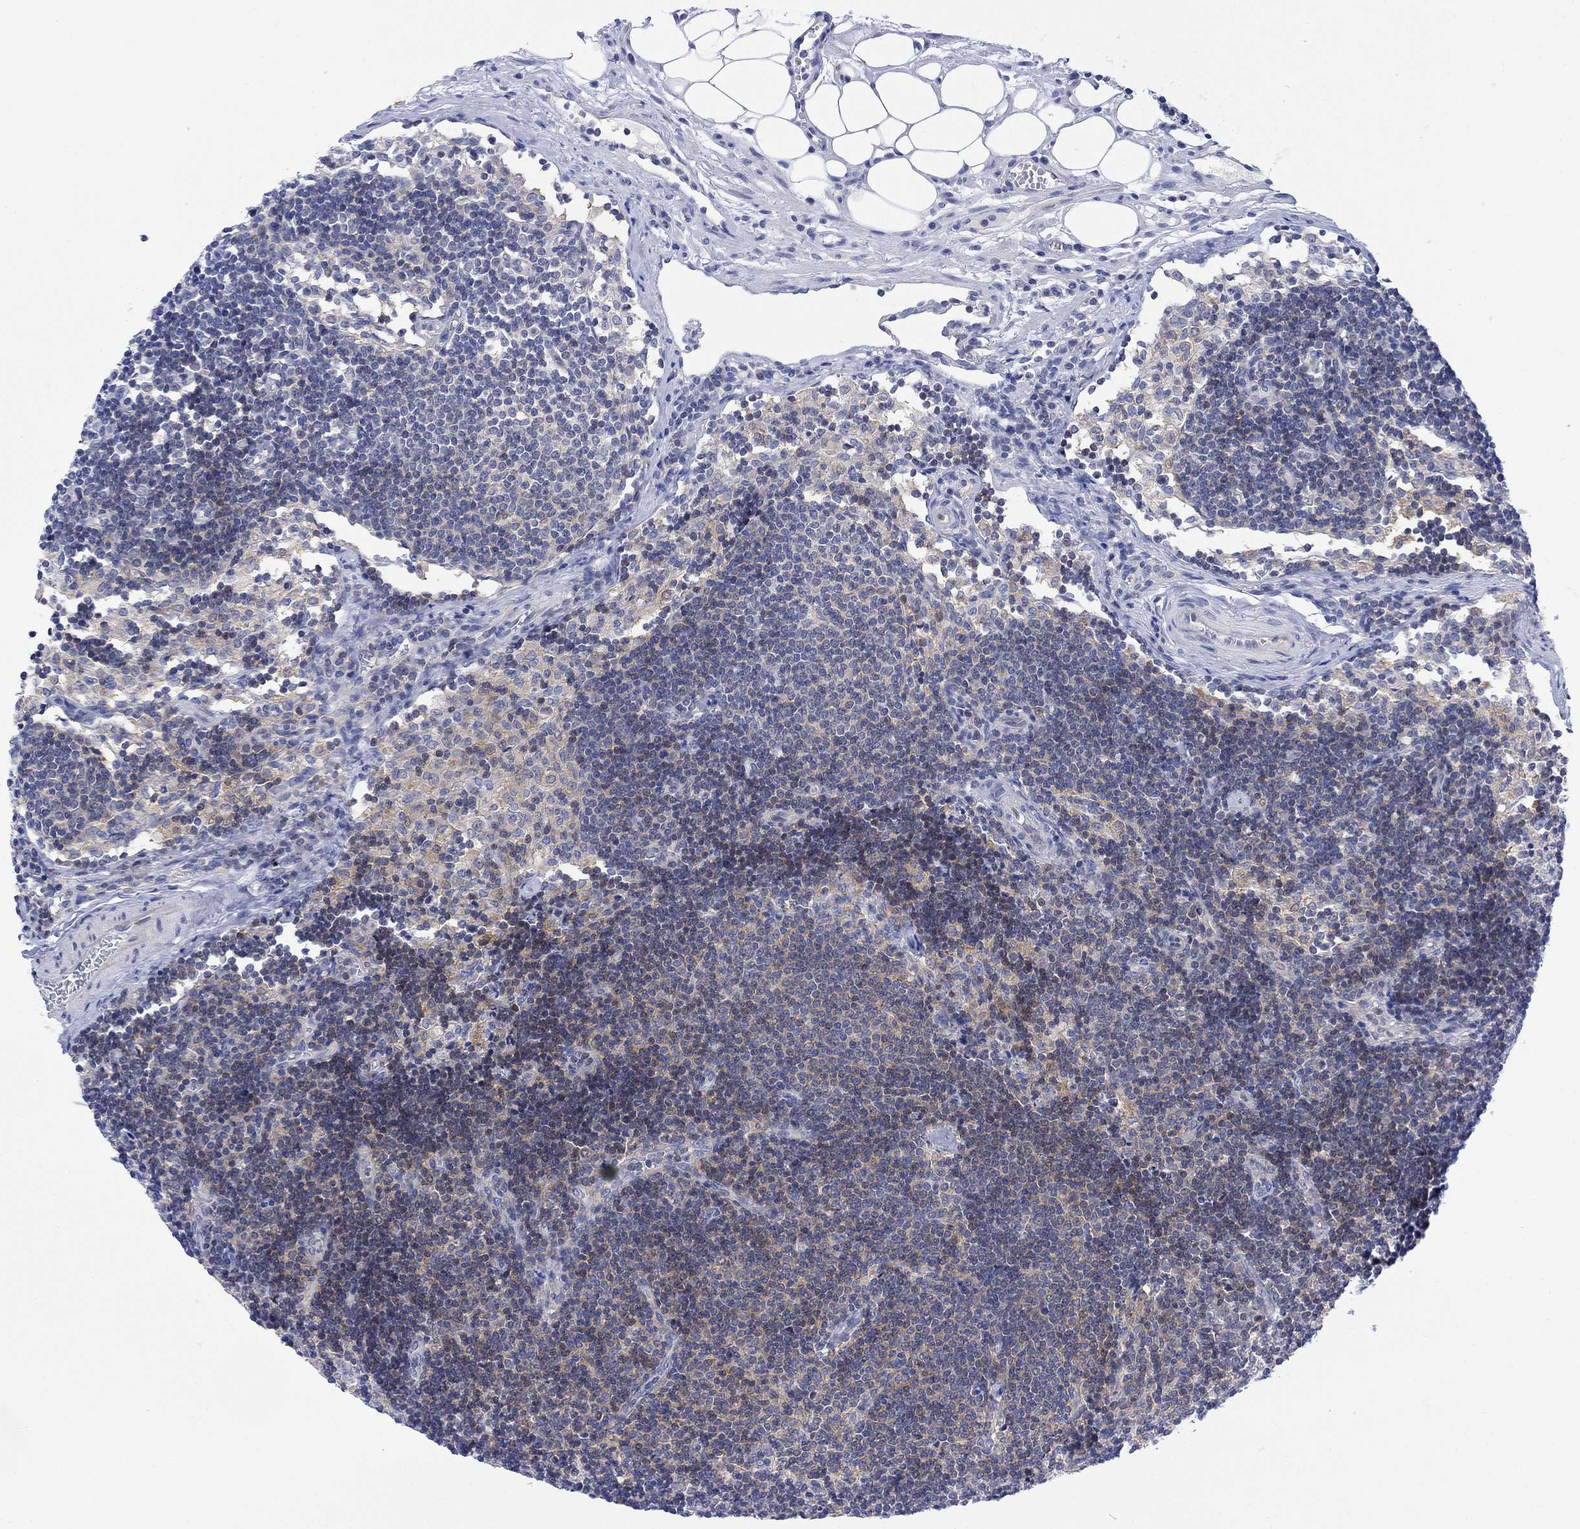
{"staining": {"intensity": "negative", "quantity": "none", "location": "none"}, "tissue": "lymph node", "cell_type": "Germinal center cells", "image_type": "normal", "snomed": [{"axis": "morphology", "description": "Normal tissue, NOS"}, {"axis": "topography", "description": "Lymph node"}], "caption": "Lymph node was stained to show a protein in brown. There is no significant expression in germinal center cells. (DAB (3,3'-diaminobenzidine) IHC with hematoxylin counter stain).", "gene": "ARSK", "patient": {"sex": "female", "age": 34}}